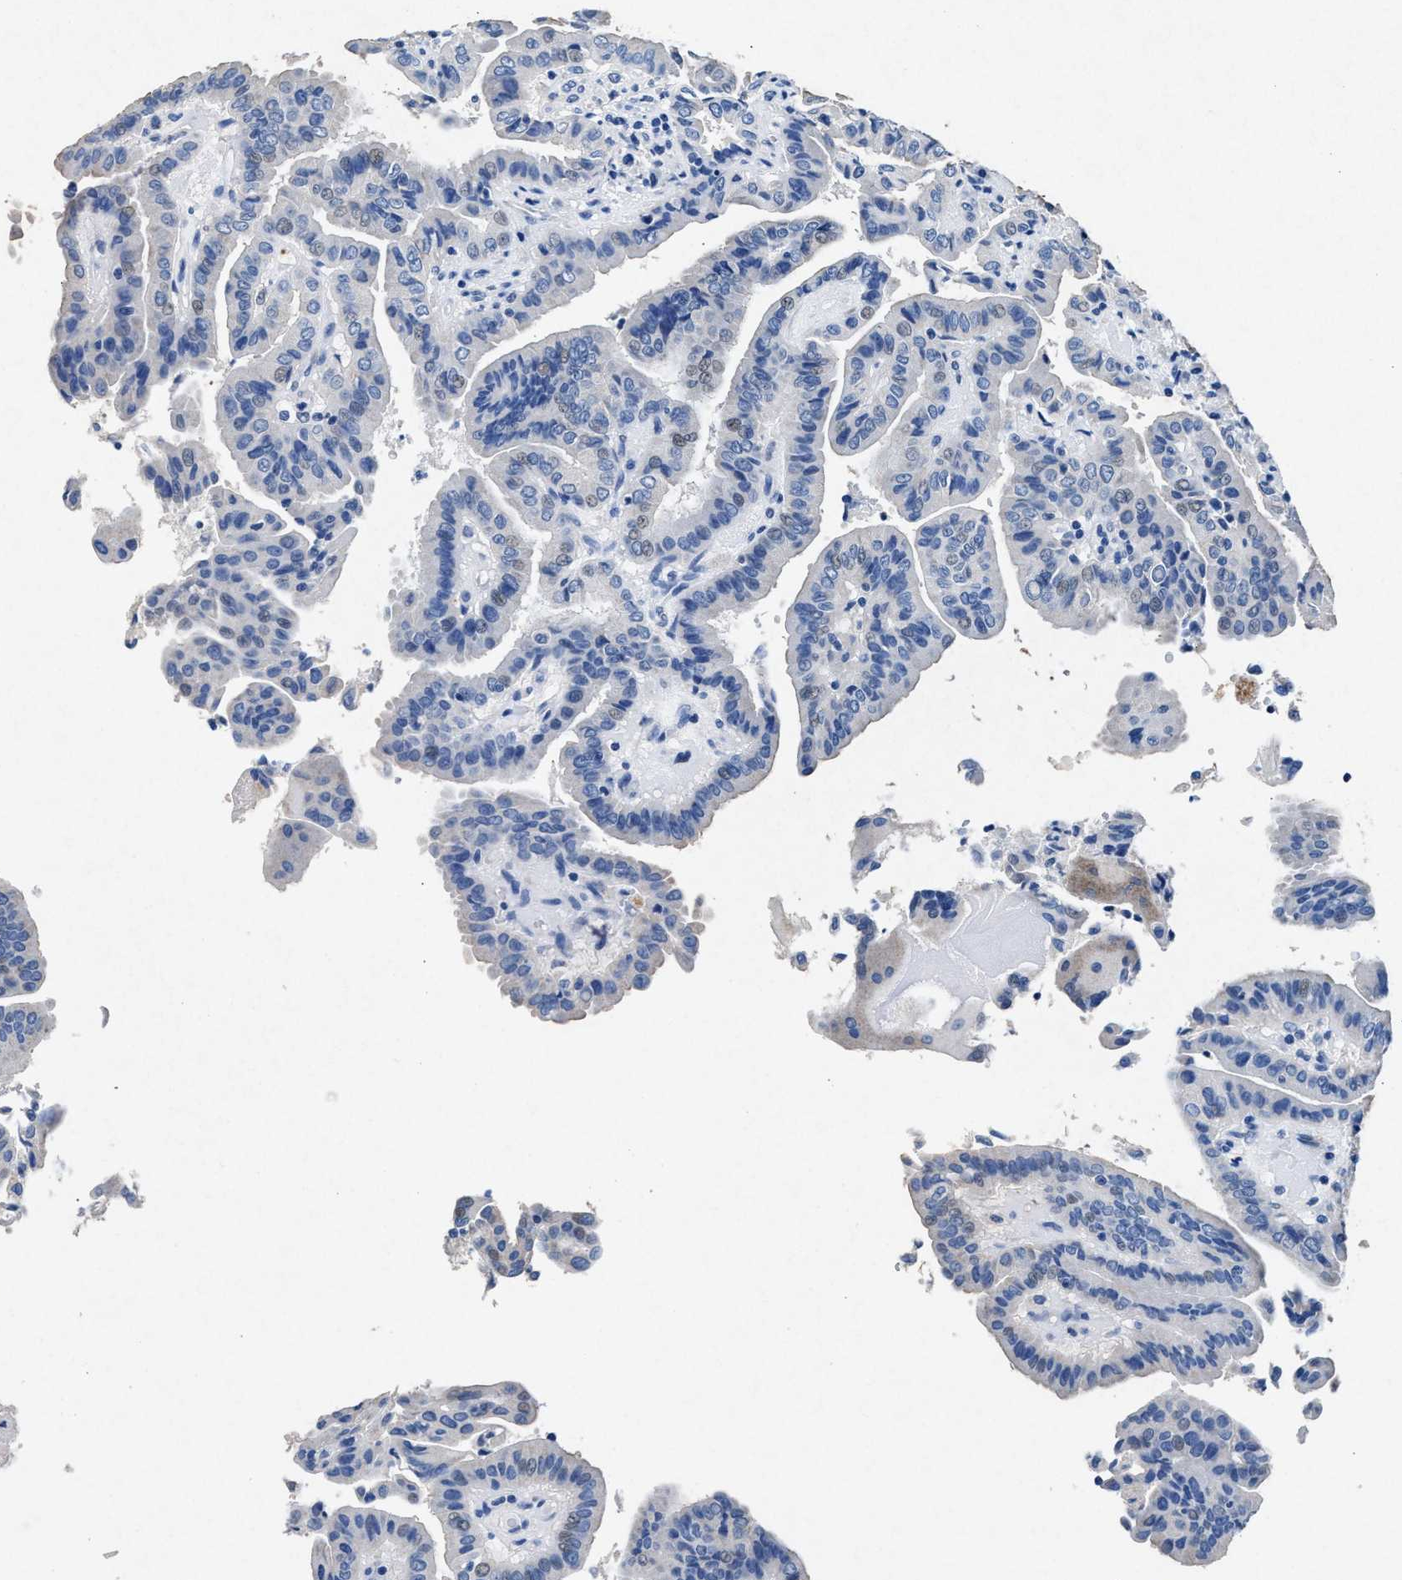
{"staining": {"intensity": "weak", "quantity": "<25%", "location": "nuclear"}, "tissue": "thyroid cancer", "cell_type": "Tumor cells", "image_type": "cancer", "snomed": [{"axis": "morphology", "description": "Papillary adenocarcinoma, NOS"}, {"axis": "topography", "description": "Thyroid gland"}], "caption": "An immunohistochemistry (IHC) image of thyroid cancer is shown. There is no staining in tumor cells of thyroid cancer.", "gene": "MAP6", "patient": {"sex": "male", "age": 33}}